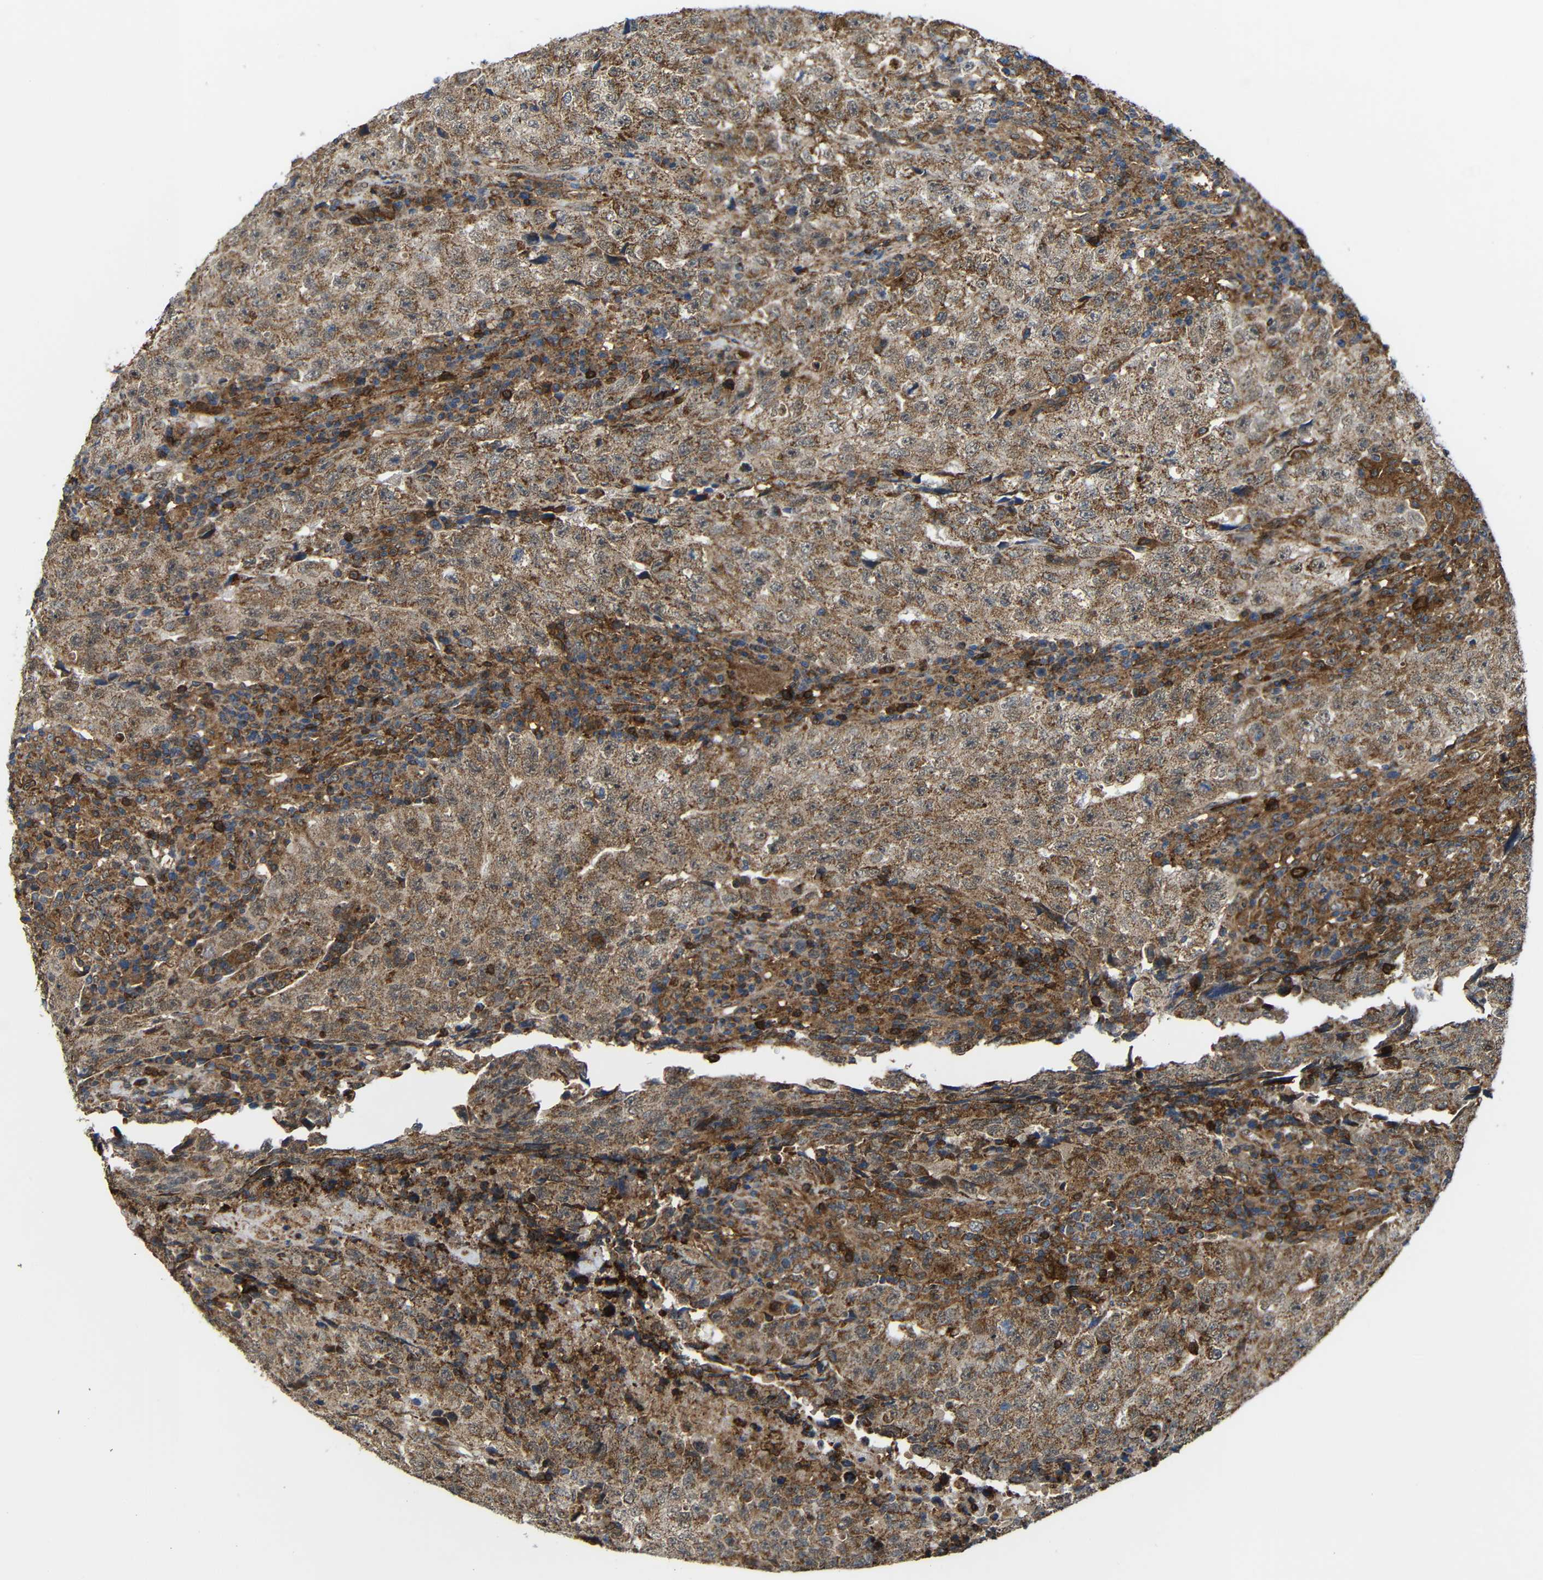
{"staining": {"intensity": "moderate", "quantity": ">75%", "location": "cytoplasmic/membranous"}, "tissue": "testis cancer", "cell_type": "Tumor cells", "image_type": "cancer", "snomed": [{"axis": "morphology", "description": "Necrosis, NOS"}, {"axis": "morphology", "description": "Carcinoma, Embryonal, NOS"}, {"axis": "topography", "description": "Testis"}], "caption": "Human testis cancer (embryonal carcinoma) stained with a protein marker displays moderate staining in tumor cells.", "gene": "C1GALT1", "patient": {"sex": "male", "age": 19}}